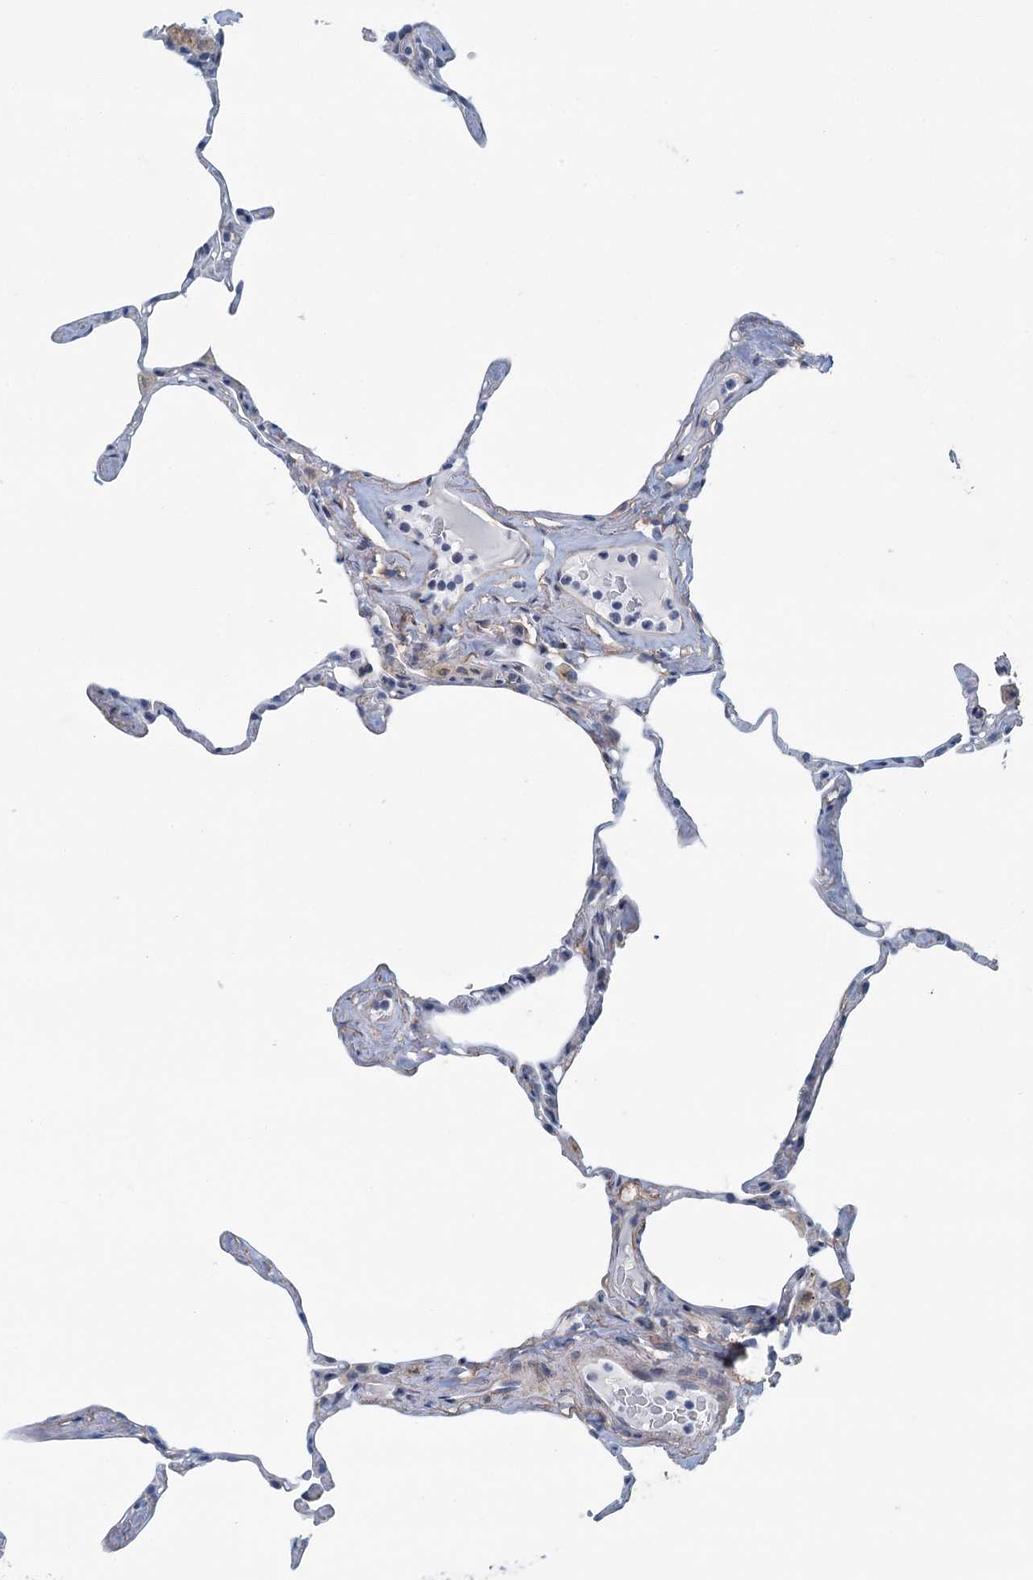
{"staining": {"intensity": "negative", "quantity": "none", "location": "none"}, "tissue": "lung", "cell_type": "Alveolar cells", "image_type": "normal", "snomed": [{"axis": "morphology", "description": "Normal tissue, NOS"}, {"axis": "topography", "description": "Lung"}], "caption": "Alveolar cells show no significant expression in unremarkable lung. (DAB immunohistochemistry (IHC), high magnification).", "gene": "ZNF527", "patient": {"sex": "male", "age": 65}}